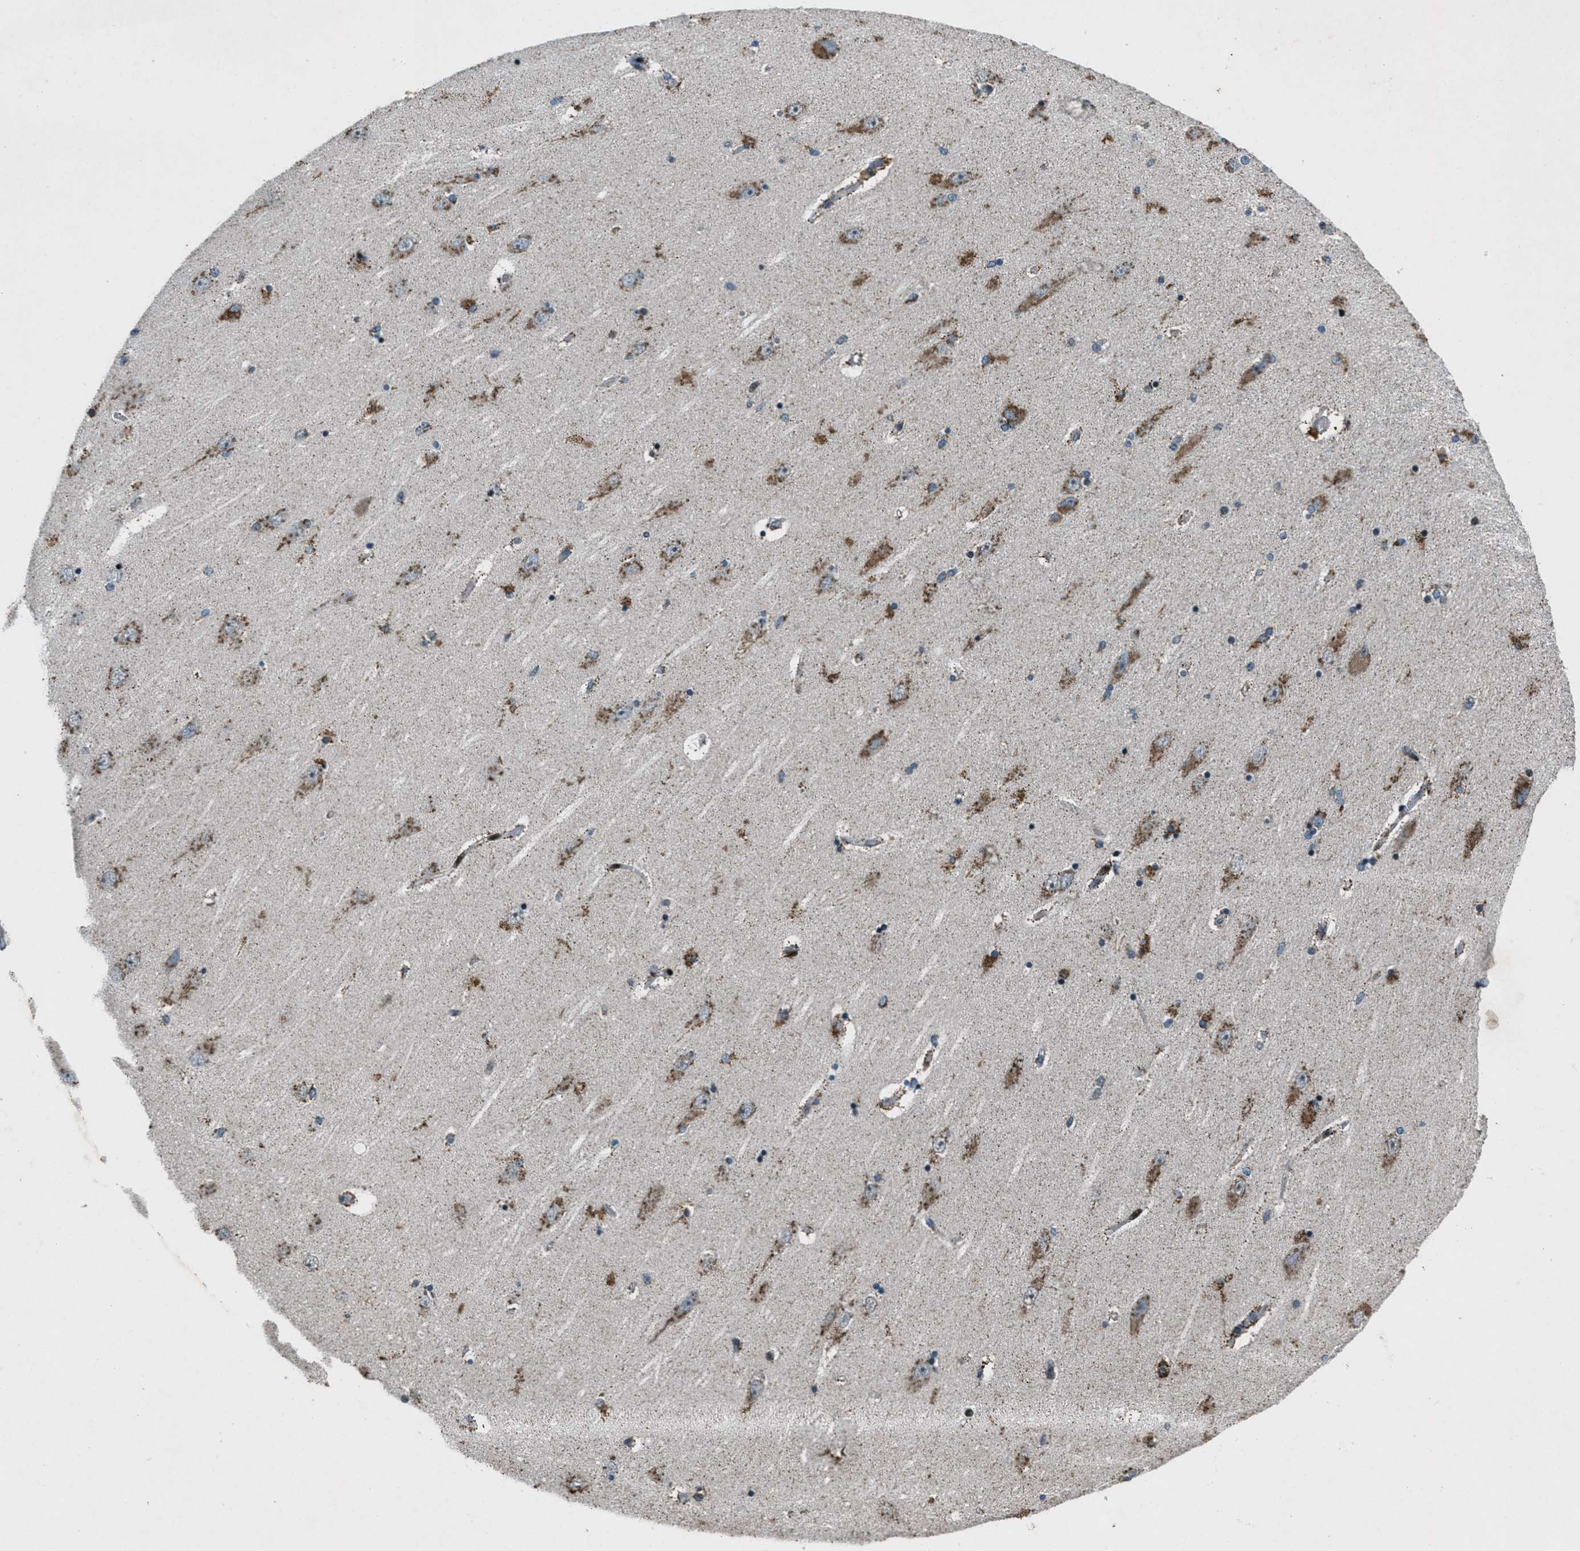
{"staining": {"intensity": "moderate", "quantity": "25%-75%", "location": "cytoplasmic/membranous"}, "tissue": "hippocampus", "cell_type": "Glial cells", "image_type": "normal", "snomed": [{"axis": "morphology", "description": "Normal tissue, NOS"}, {"axis": "topography", "description": "Hippocampus"}], "caption": "A brown stain highlights moderate cytoplasmic/membranous staining of a protein in glial cells of unremarkable human hippocampus.", "gene": "GPC6", "patient": {"sex": "female", "age": 54}}